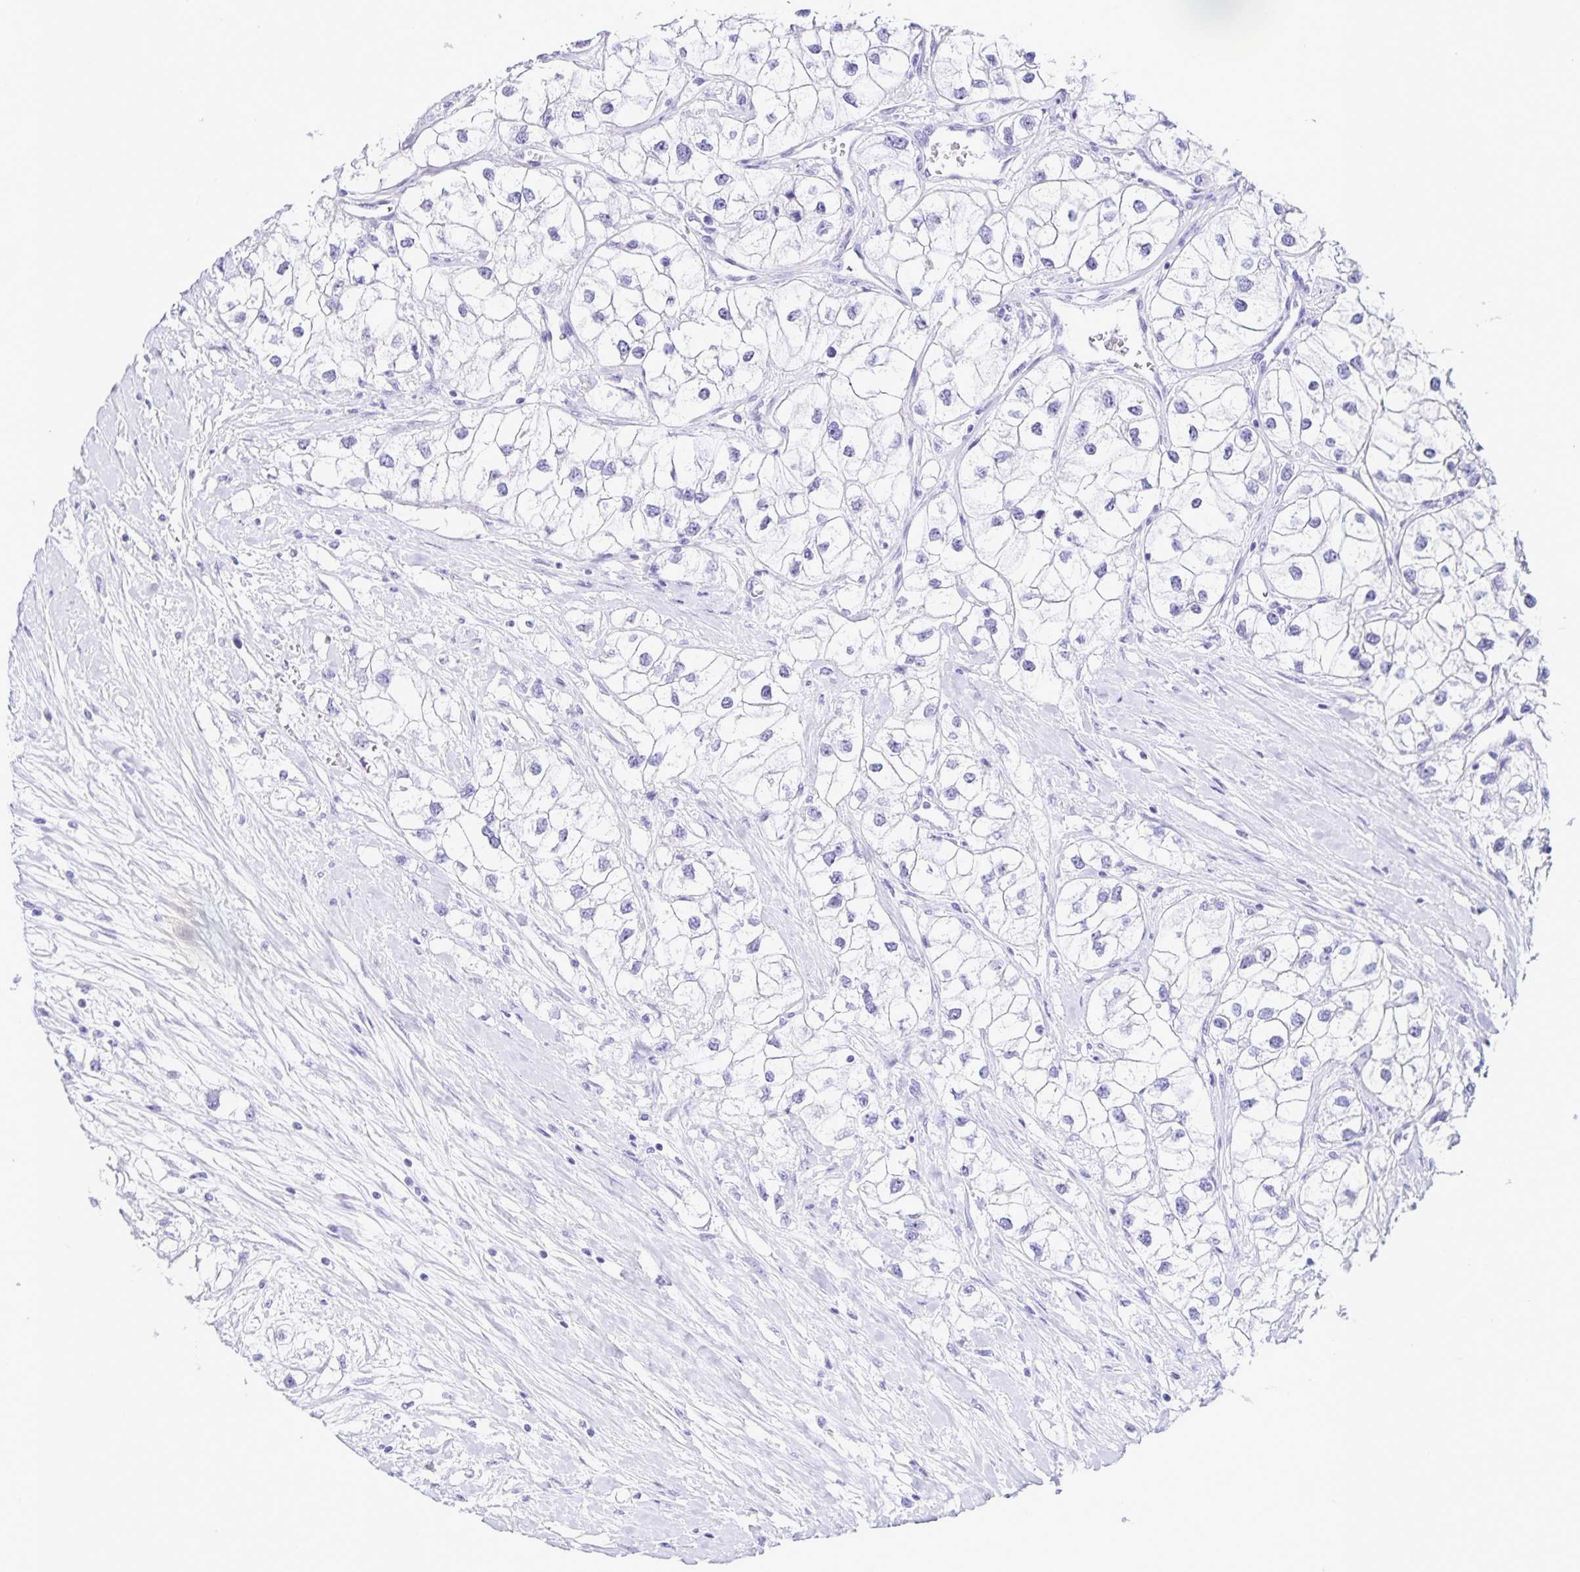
{"staining": {"intensity": "negative", "quantity": "none", "location": "none"}, "tissue": "renal cancer", "cell_type": "Tumor cells", "image_type": "cancer", "snomed": [{"axis": "morphology", "description": "Adenocarcinoma, NOS"}, {"axis": "topography", "description": "Kidney"}], "caption": "Image shows no protein staining in tumor cells of renal cancer (adenocarcinoma) tissue.", "gene": "FAM170A", "patient": {"sex": "male", "age": 59}}